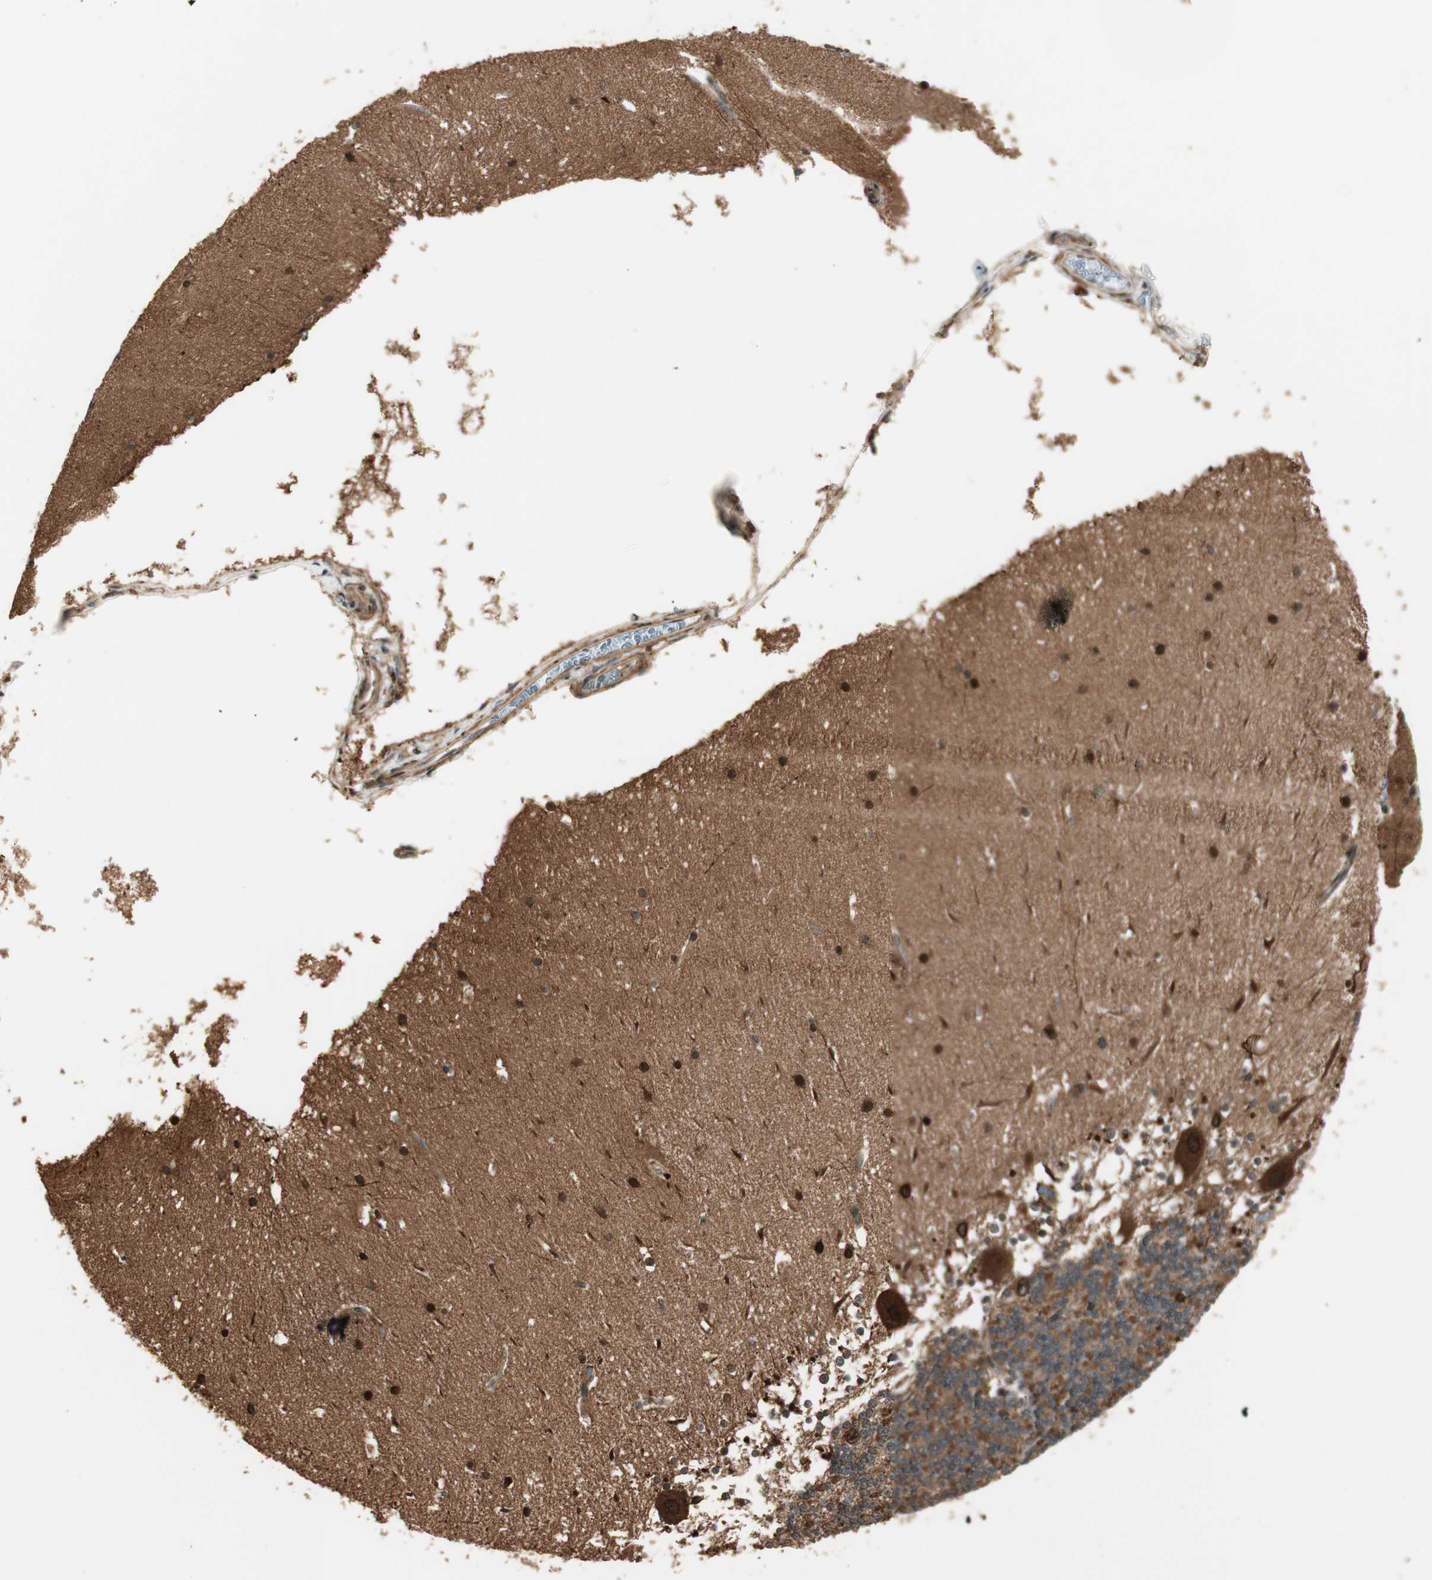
{"staining": {"intensity": "moderate", "quantity": ">75%", "location": "cytoplasmic/membranous"}, "tissue": "cerebellum", "cell_type": "Cells in granular layer", "image_type": "normal", "snomed": [{"axis": "morphology", "description": "Normal tissue, NOS"}, {"axis": "topography", "description": "Cerebellum"}], "caption": "This photomicrograph reveals IHC staining of benign human cerebellum, with medium moderate cytoplasmic/membranous staining in about >75% of cells in granular layer.", "gene": "CNOT4", "patient": {"sex": "female", "age": 19}}